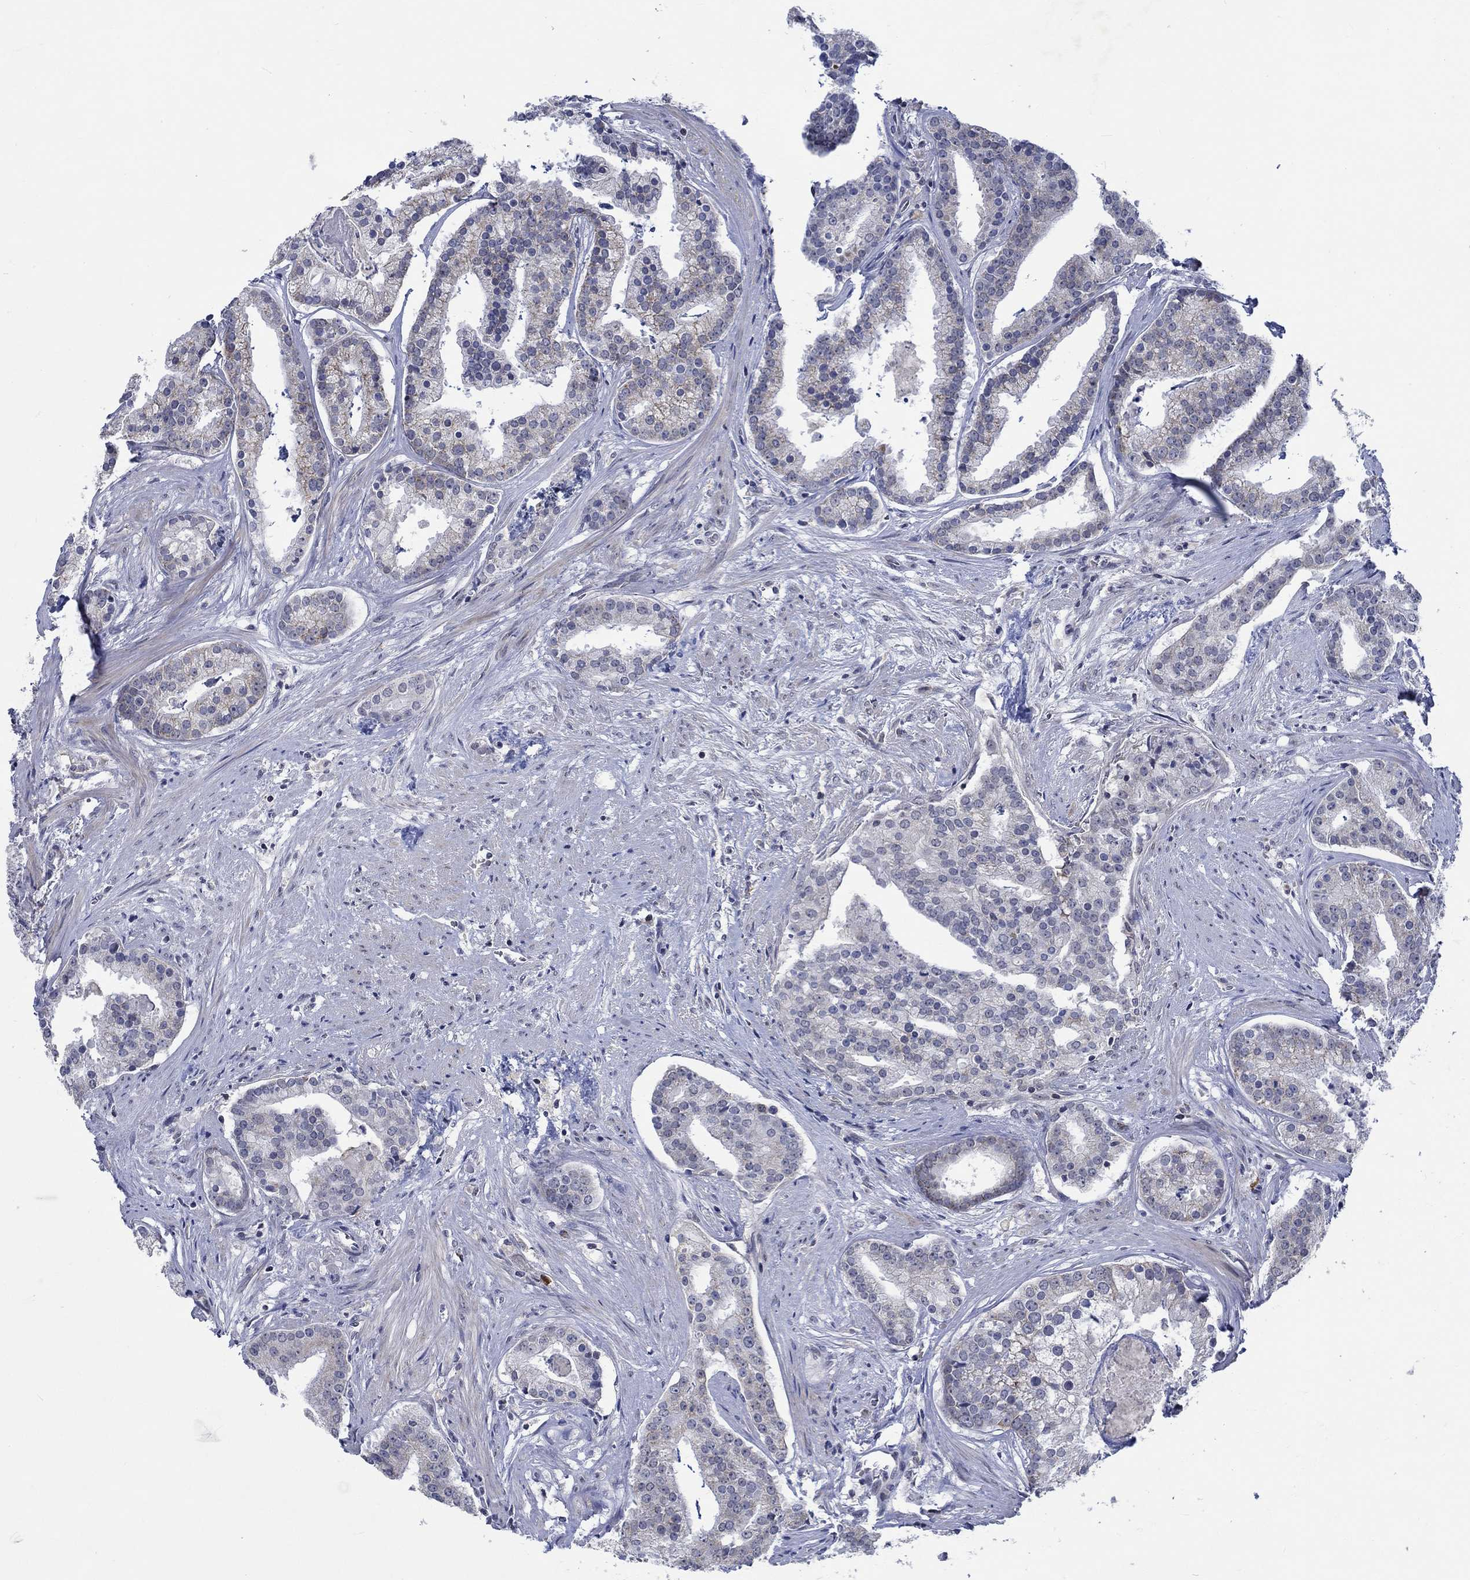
{"staining": {"intensity": "strong", "quantity": "<25%", "location": "cytoplasmic/membranous"}, "tissue": "prostate cancer", "cell_type": "Tumor cells", "image_type": "cancer", "snomed": [{"axis": "morphology", "description": "Adenocarcinoma, NOS"}, {"axis": "topography", "description": "Prostate and seminal vesicle, NOS"}, {"axis": "topography", "description": "Prostate"}], "caption": "Protein staining demonstrates strong cytoplasmic/membranous positivity in about <25% of tumor cells in adenocarcinoma (prostate).", "gene": "WASF1", "patient": {"sex": "male", "age": 44}}